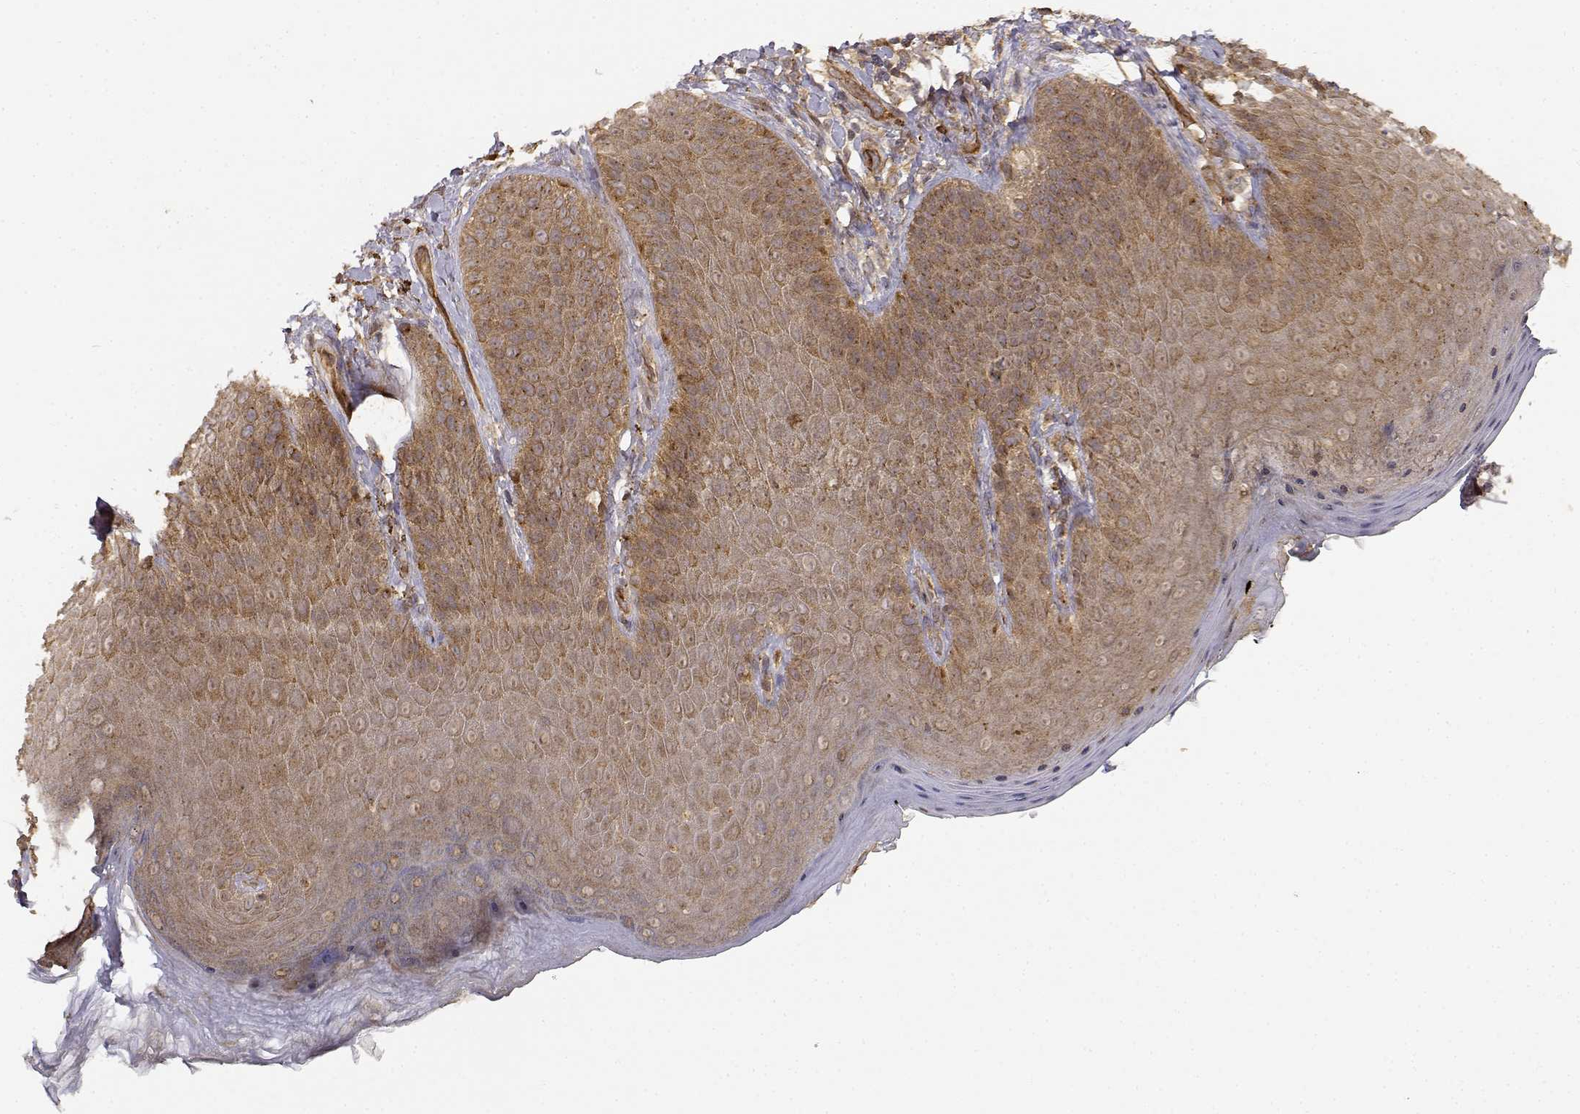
{"staining": {"intensity": "moderate", "quantity": ">75%", "location": "cytoplasmic/membranous"}, "tissue": "skin", "cell_type": "Epidermal cells", "image_type": "normal", "snomed": [{"axis": "morphology", "description": "Normal tissue, NOS"}, {"axis": "topography", "description": "Anal"}], "caption": "This is an image of immunohistochemistry staining of benign skin, which shows moderate expression in the cytoplasmic/membranous of epidermal cells.", "gene": "CDK5RAP2", "patient": {"sex": "male", "age": 53}}